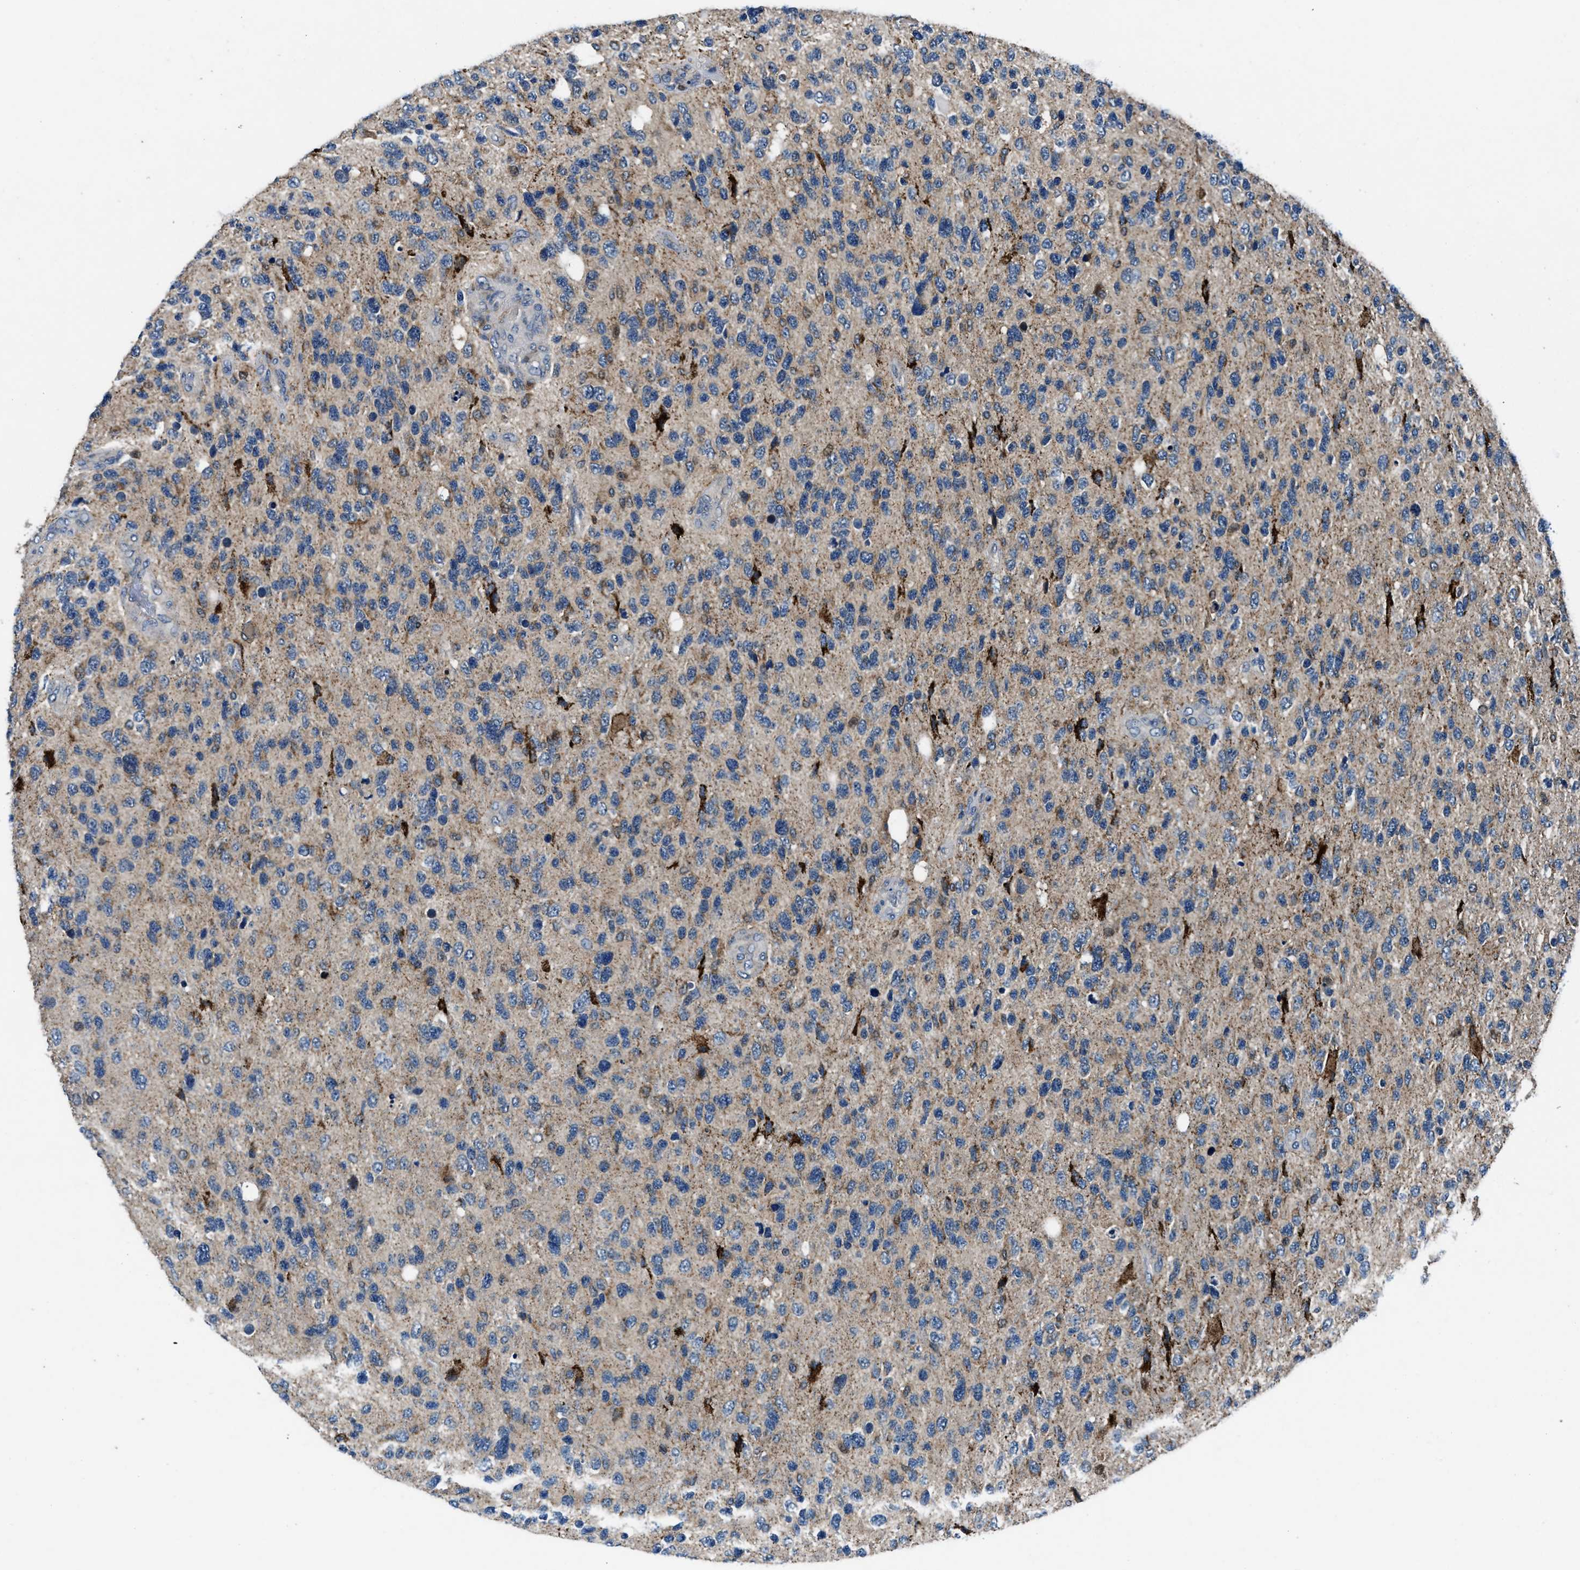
{"staining": {"intensity": "negative", "quantity": "none", "location": "none"}, "tissue": "glioma", "cell_type": "Tumor cells", "image_type": "cancer", "snomed": [{"axis": "morphology", "description": "Glioma, malignant, High grade"}, {"axis": "topography", "description": "Brain"}], "caption": "The immunohistochemistry histopathology image has no significant positivity in tumor cells of malignant high-grade glioma tissue.", "gene": "FAM221A", "patient": {"sex": "female", "age": 58}}